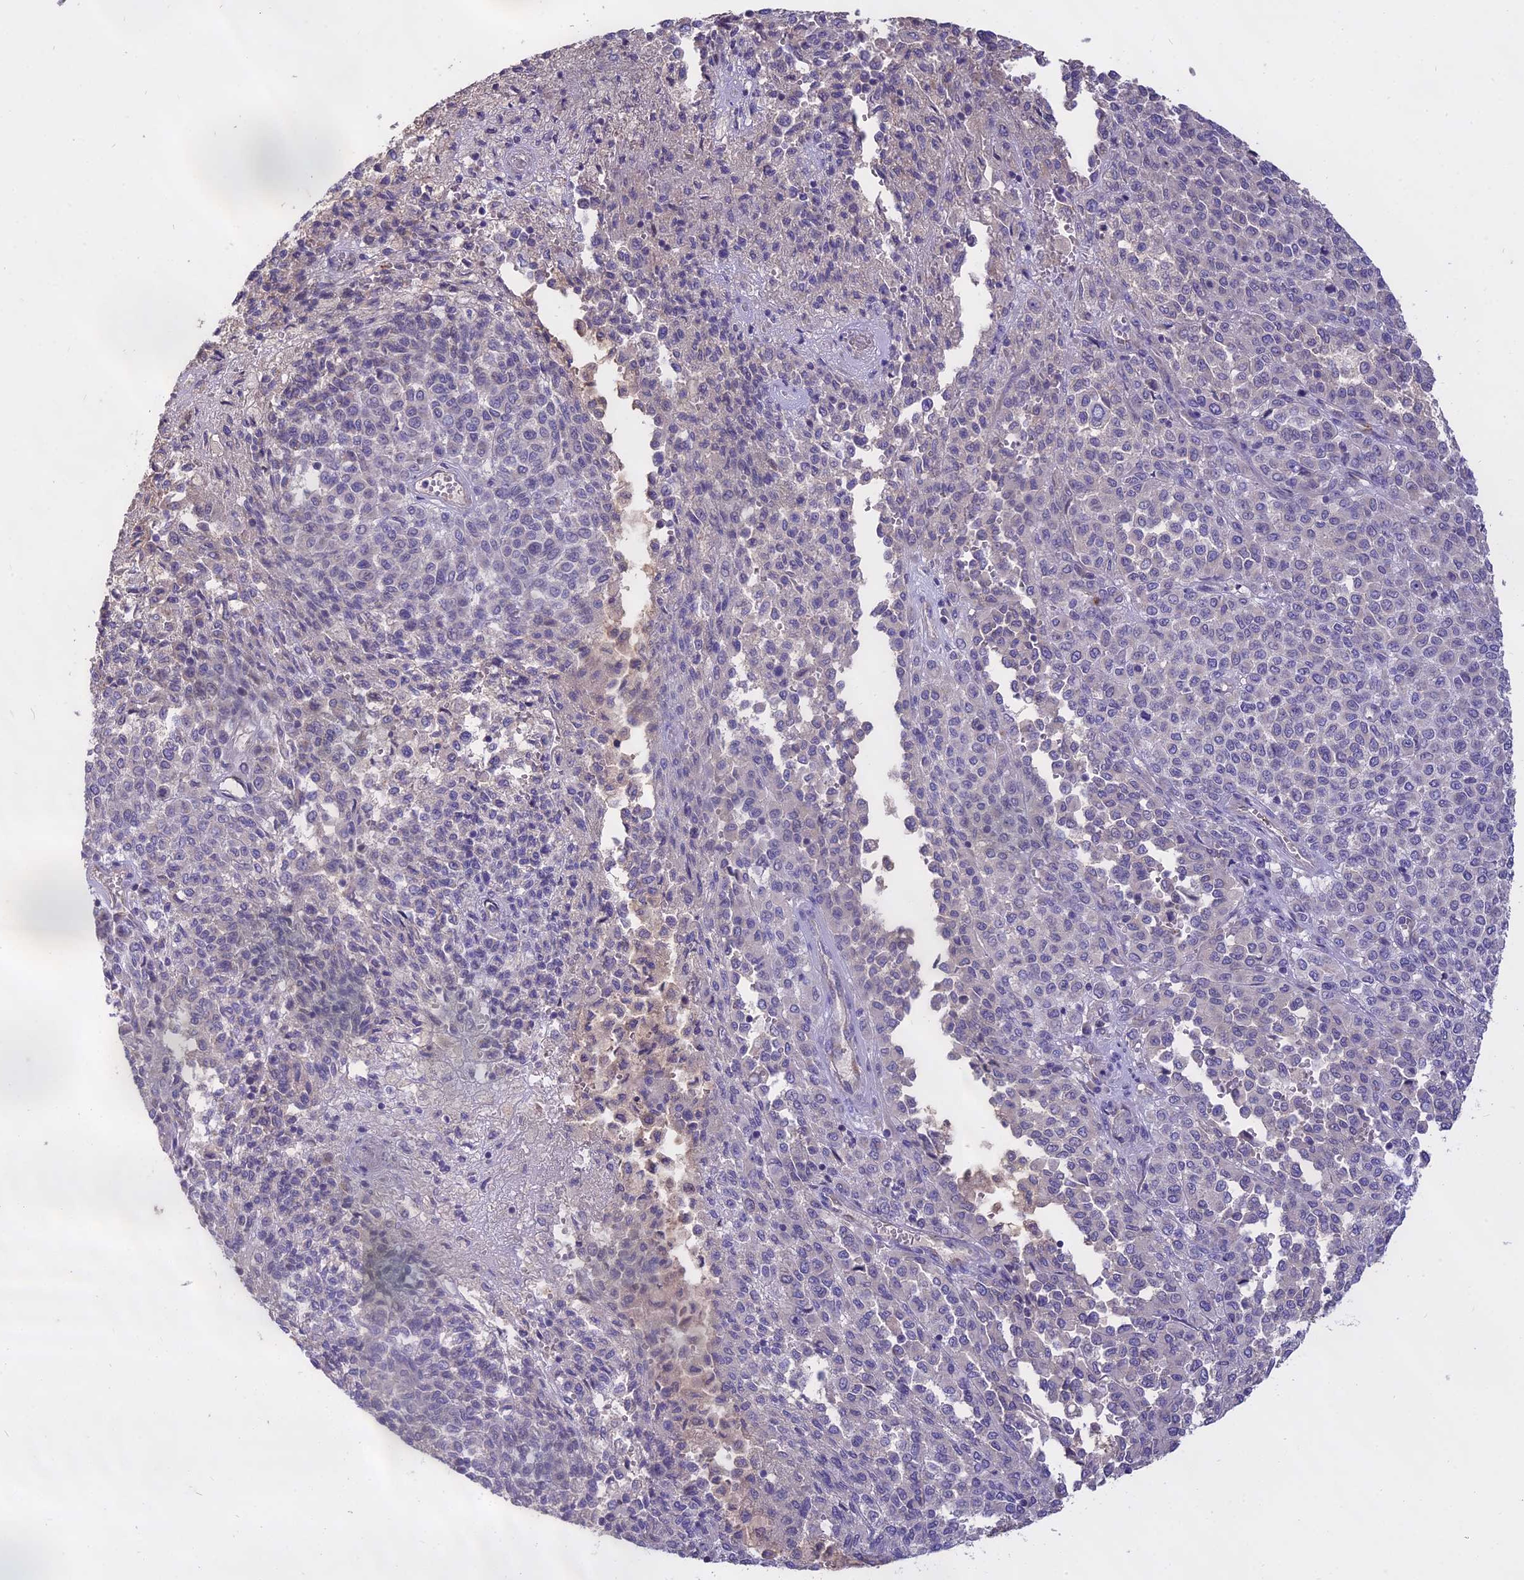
{"staining": {"intensity": "negative", "quantity": "none", "location": "none"}, "tissue": "melanoma", "cell_type": "Tumor cells", "image_type": "cancer", "snomed": [{"axis": "morphology", "description": "Malignant melanoma, Metastatic site"}, {"axis": "topography", "description": "Pancreas"}], "caption": "Immunohistochemical staining of human malignant melanoma (metastatic site) exhibits no significant staining in tumor cells. (Brightfield microscopy of DAB IHC at high magnification).", "gene": "WFDC2", "patient": {"sex": "female", "age": 30}}